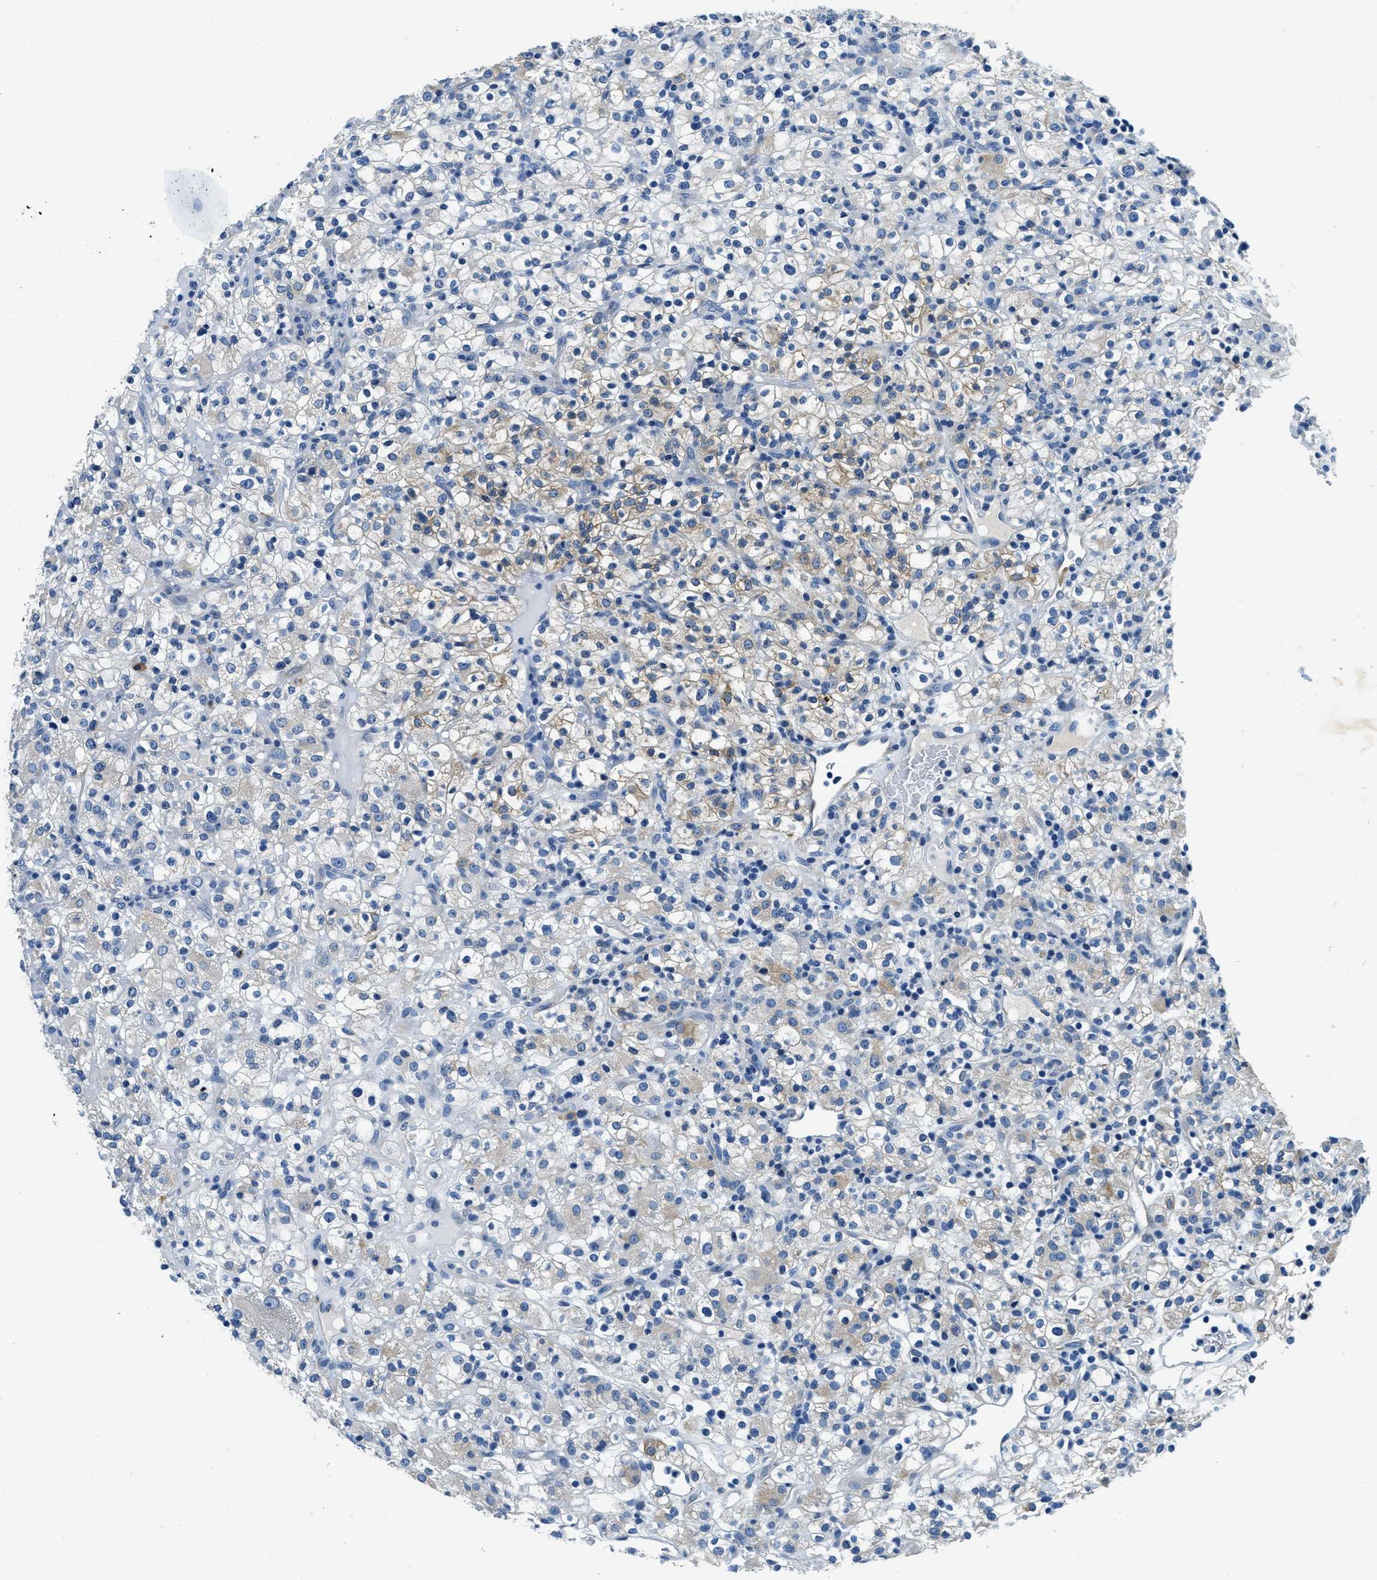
{"staining": {"intensity": "weak", "quantity": "25%-75%", "location": "cytoplasmic/membranous"}, "tissue": "renal cancer", "cell_type": "Tumor cells", "image_type": "cancer", "snomed": [{"axis": "morphology", "description": "Normal tissue, NOS"}, {"axis": "morphology", "description": "Adenocarcinoma, NOS"}, {"axis": "topography", "description": "Kidney"}], "caption": "Weak cytoplasmic/membranous positivity for a protein is present in approximately 25%-75% of tumor cells of renal adenocarcinoma using immunohistochemistry (IHC).", "gene": "UBAC2", "patient": {"sex": "female", "age": 72}}